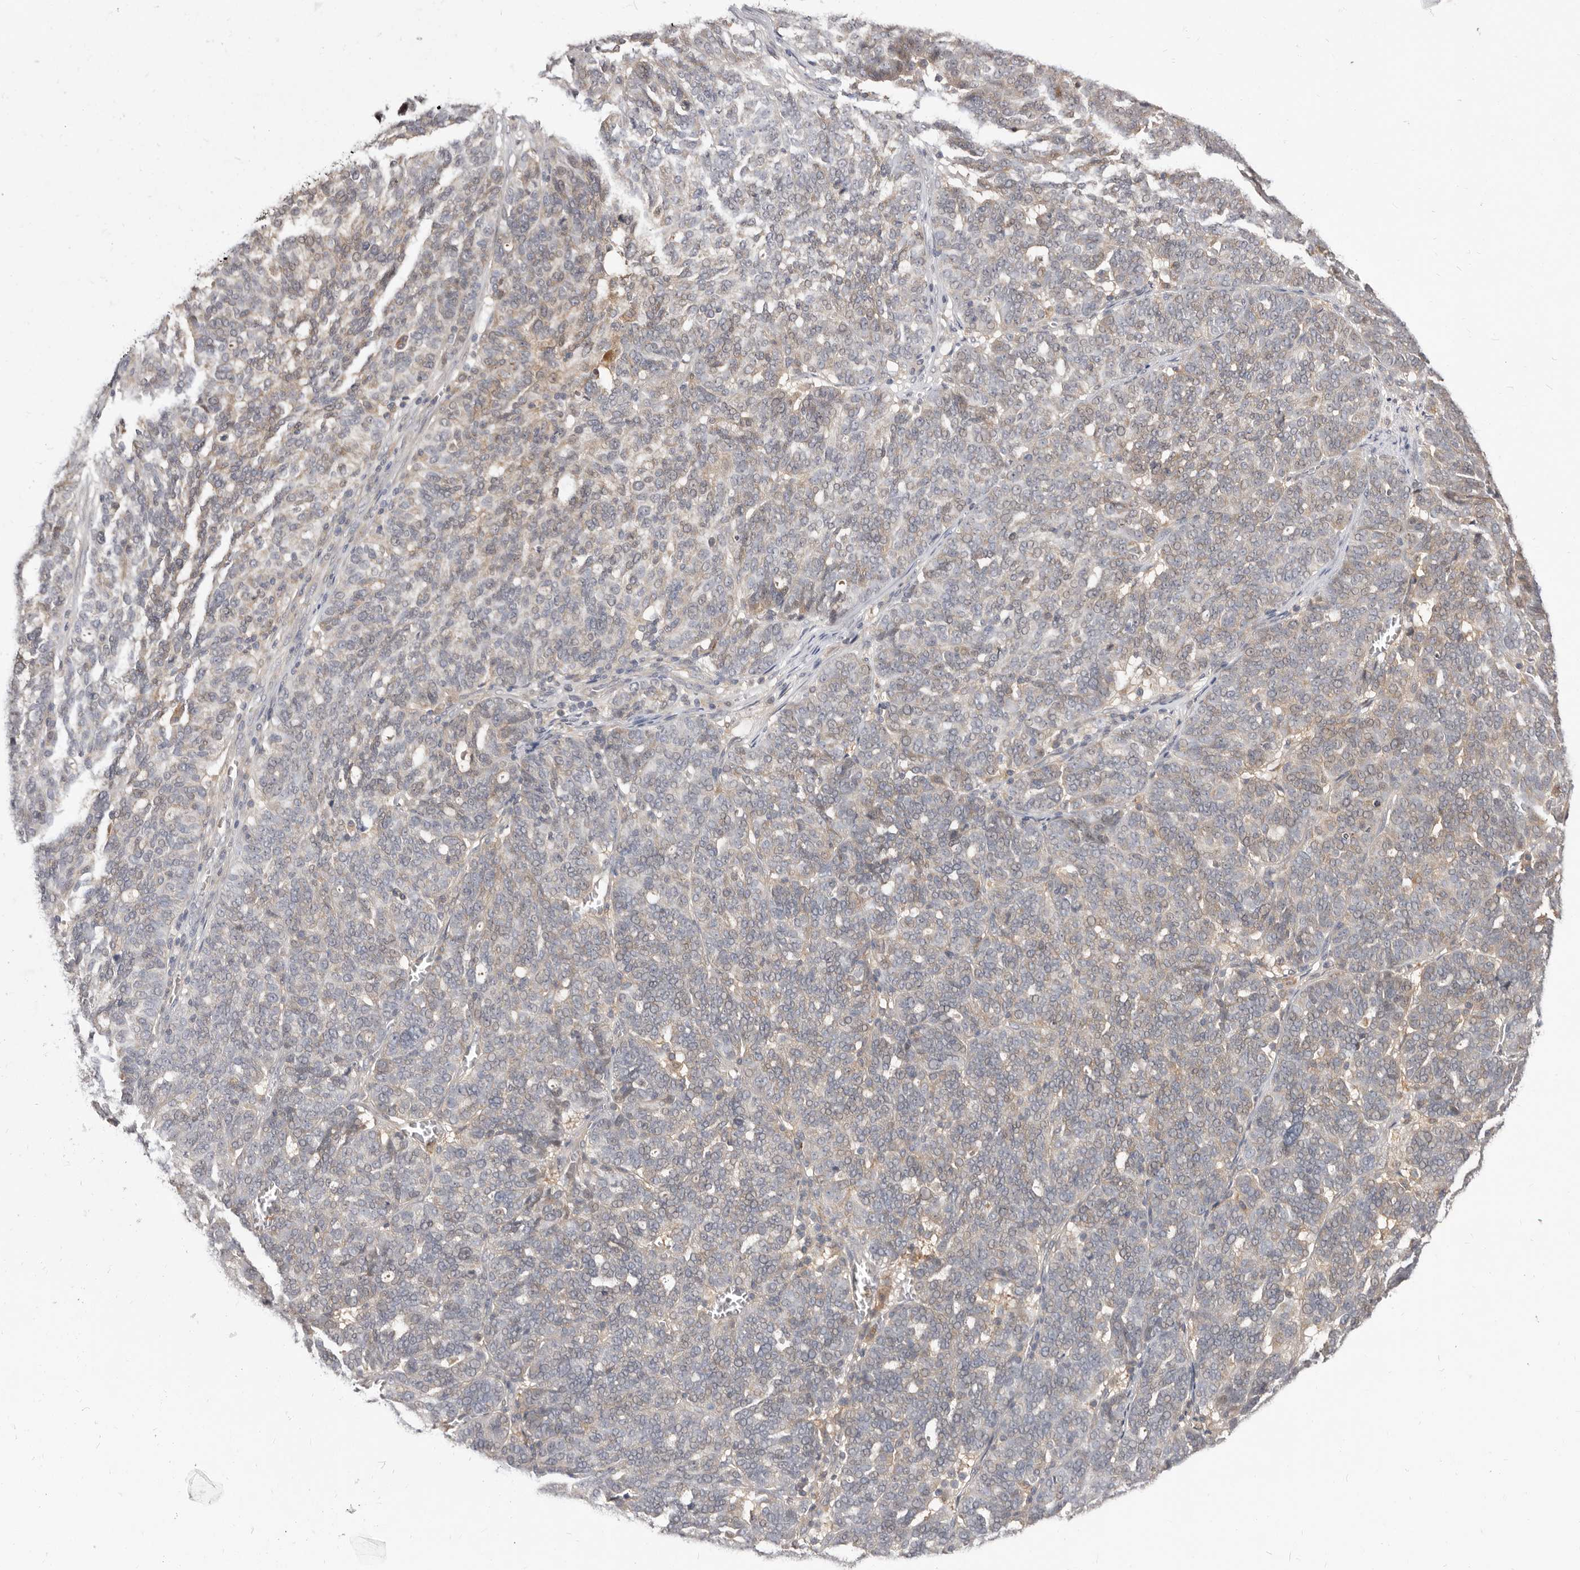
{"staining": {"intensity": "moderate", "quantity": "<25%", "location": "cytoplasmic/membranous"}, "tissue": "ovarian cancer", "cell_type": "Tumor cells", "image_type": "cancer", "snomed": [{"axis": "morphology", "description": "Cystadenocarcinoma, serous, NOS"}, {"axis": "topography", "description": "Ovary"}], "caption": "A brown stain labels moderate cytoplasmic/membranous positivity of a protein in human serous cystadenocarcinoma (ovarian) tumor cells. The protein is shown in brown color, while the nuclei are stained blue.", "gene": "TC2N", "patient": {"sex": "female", "age": 59}}